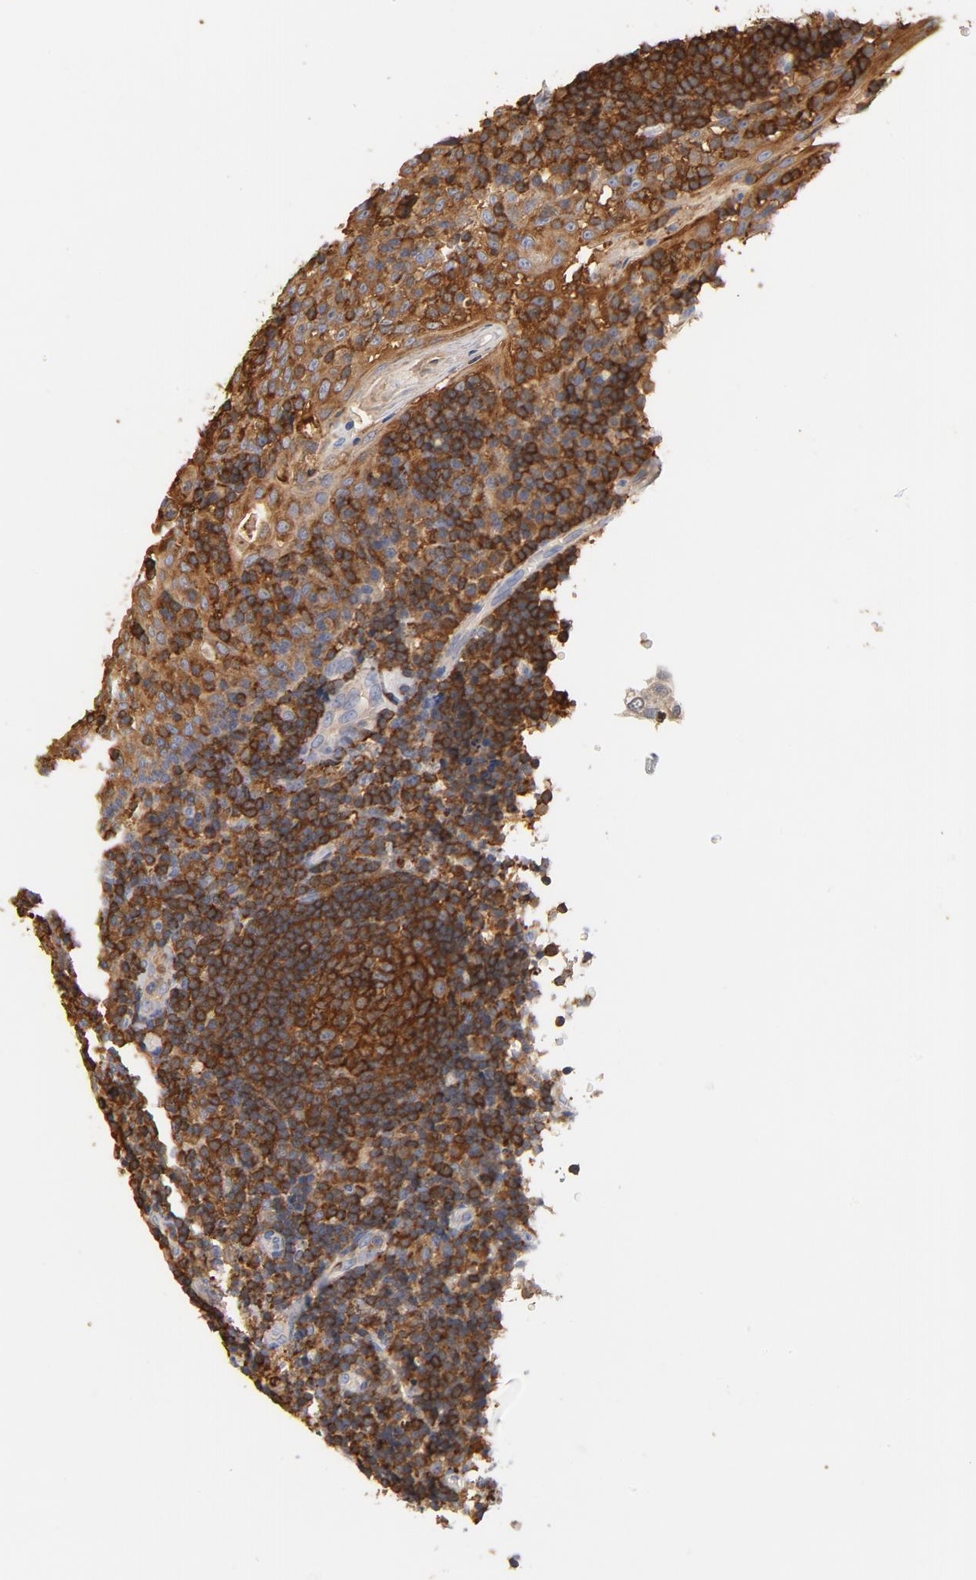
{"staining": {"intensity": "strong", "quantity": ">75%", "location": "cytoplasmic/membranous"}, "tissue": "tonsil", "cell_type": "Germinal center cells", "image_type": "normal", "snomed": [{"axis": "morphology", "description": "Normal tissue, NOS"}, {"axis": "topography", "description": "Tonsil"}], "caption": "An immunohistochemistry (IHC) image of benign tissue is shown. Protein staining in brown highlights strong cytoplasmic/membranous positivity in tonsil within germinal center cells.", "gene": "EZR", "patient": {"sex": "female", "age": 40}}